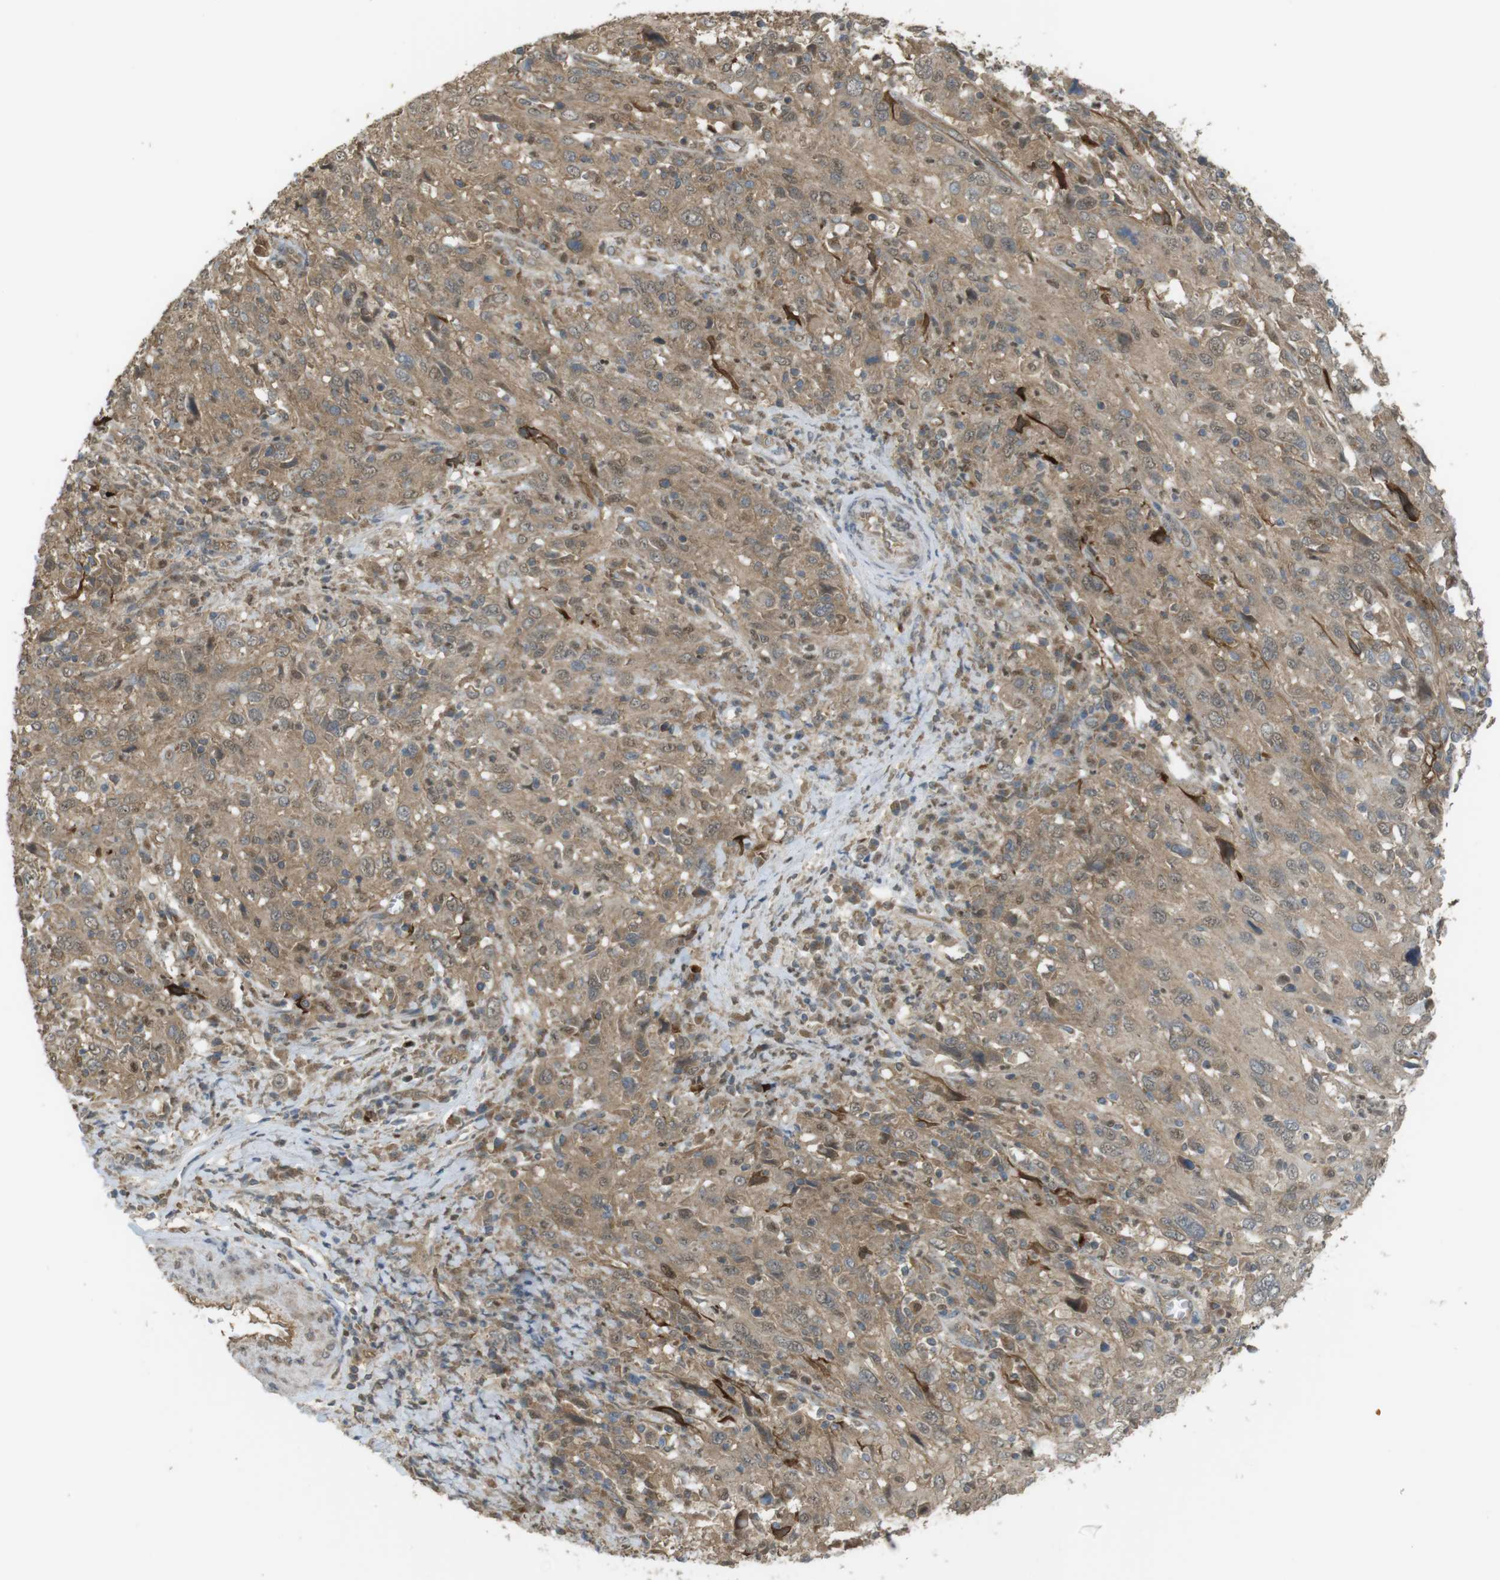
{"staining": {"intensity": "moderate", "quantity": ">75%", "location": "cytoplasmic/membranous"}, "tissue": "cervical cancer", "cell_type": "Tumor cells", "image_type": "cancer", "snomed": [{"axis": "morphology", "description": "Squamous cell carcinoma, NOS"}, {"axis": "topography", "description": "Cervix"}], "caption": "An immunohistochemistry photomicrograph of neoplastic tissue is shown. Protein staining in brown highlights moderate cytoplasmic/membranous positivity in squamous cell carcinoma (cervical) within tumor cells. The staining is performed using DAB (3,3'-diaminobenzidine) brown chromogen to label protein expression. The nuclei are counter-stained blue using hematoxylin.", "gene": "ZDHHC20", "patient": {"sex": "female", "age": 46}}